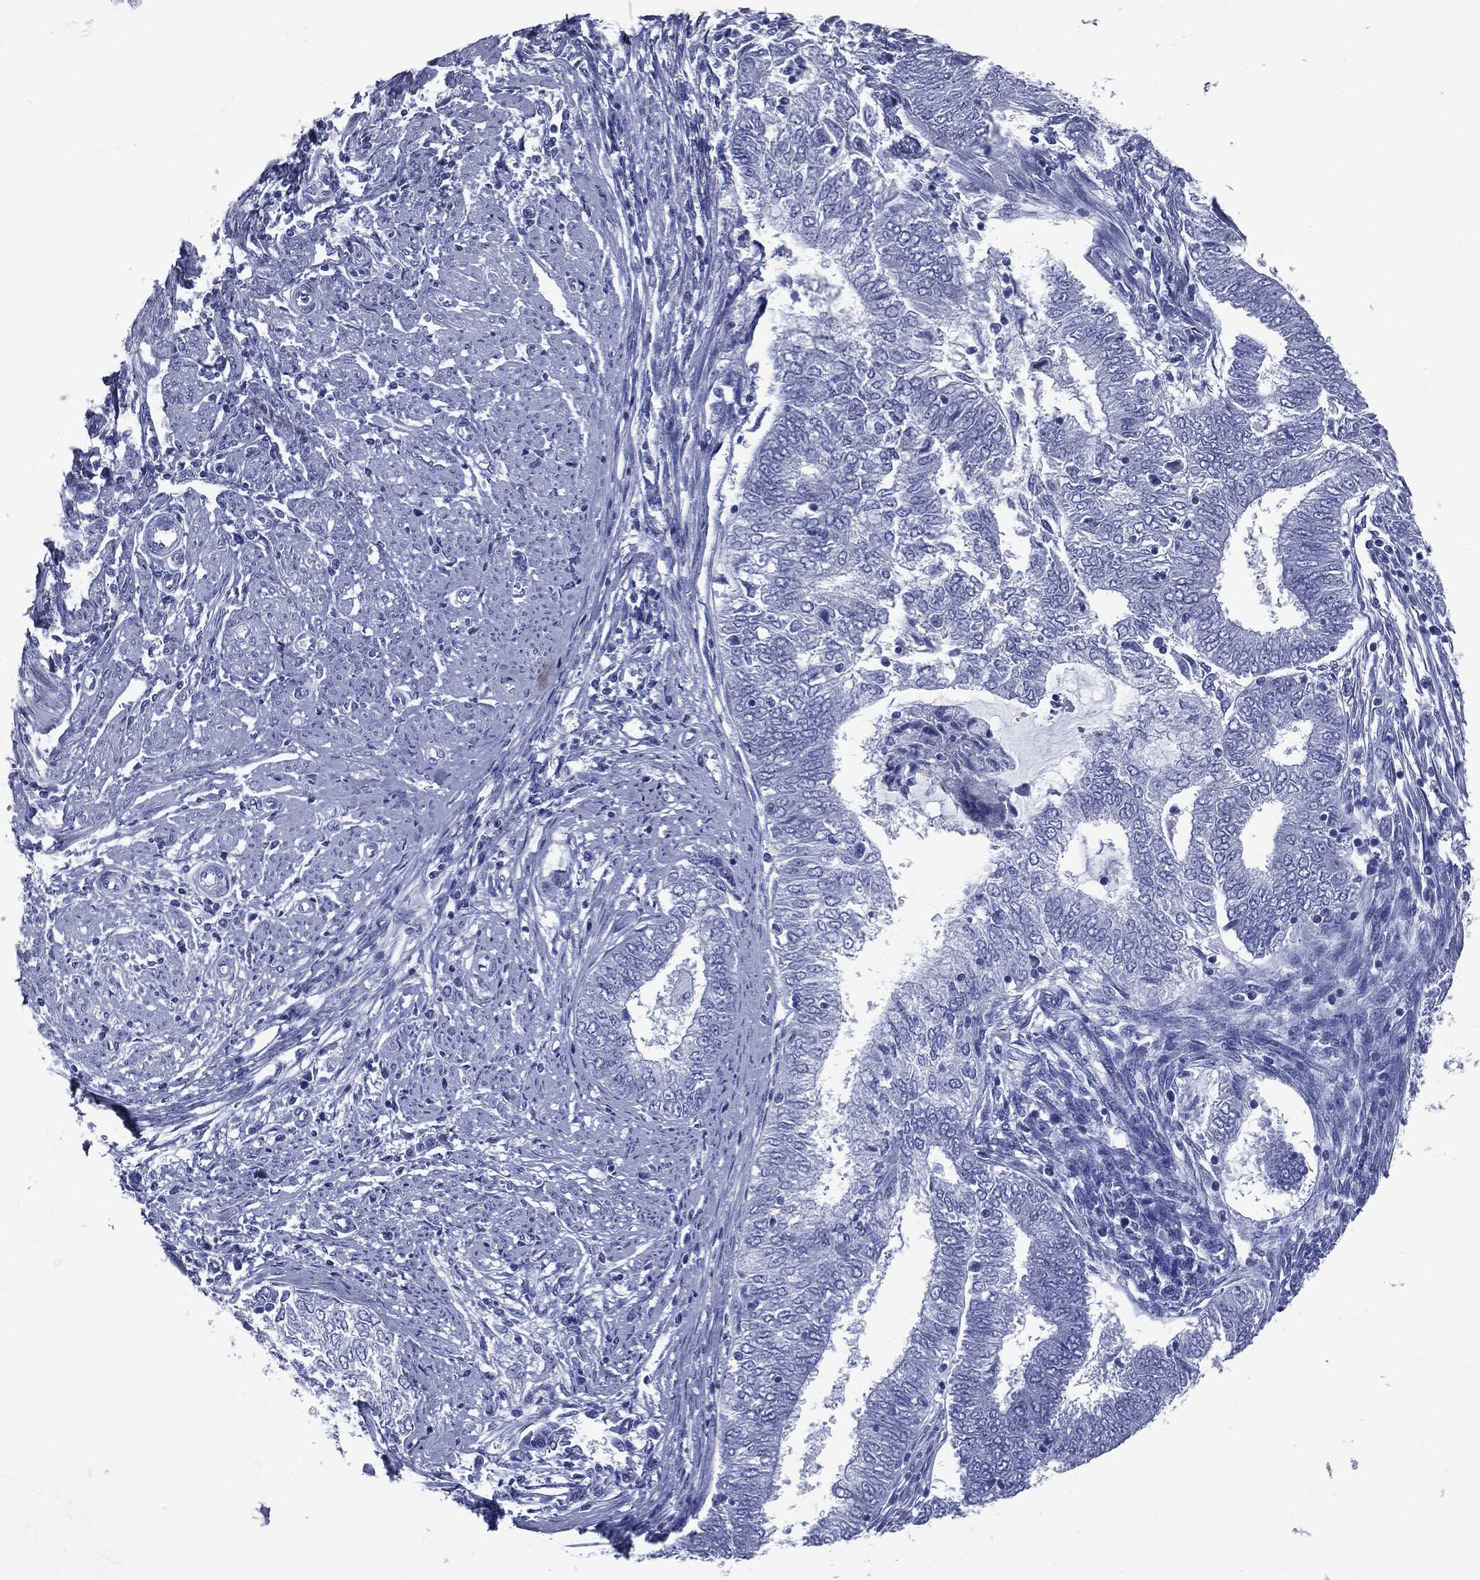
{"staining": {"intensity": "negative", "quantity": "none", "location": "none"}, "tissue": "endometrial cancer", "cell_type": "Tumor cells", "image_type": "cancer", "snomed": [{"axis": "morphology", "description": "Adenocarcinoma, NOS"}, {"axis": "topography", "description": "Endometrium"}], "caption": "Photomicrograph shows no protein positivity in tumor cells of endometrial cancer tissue. (DAB immunohistochemistry, high magnification).", "gene": "ATP2A1", "patient": {"sex": "female", "age": 62}}